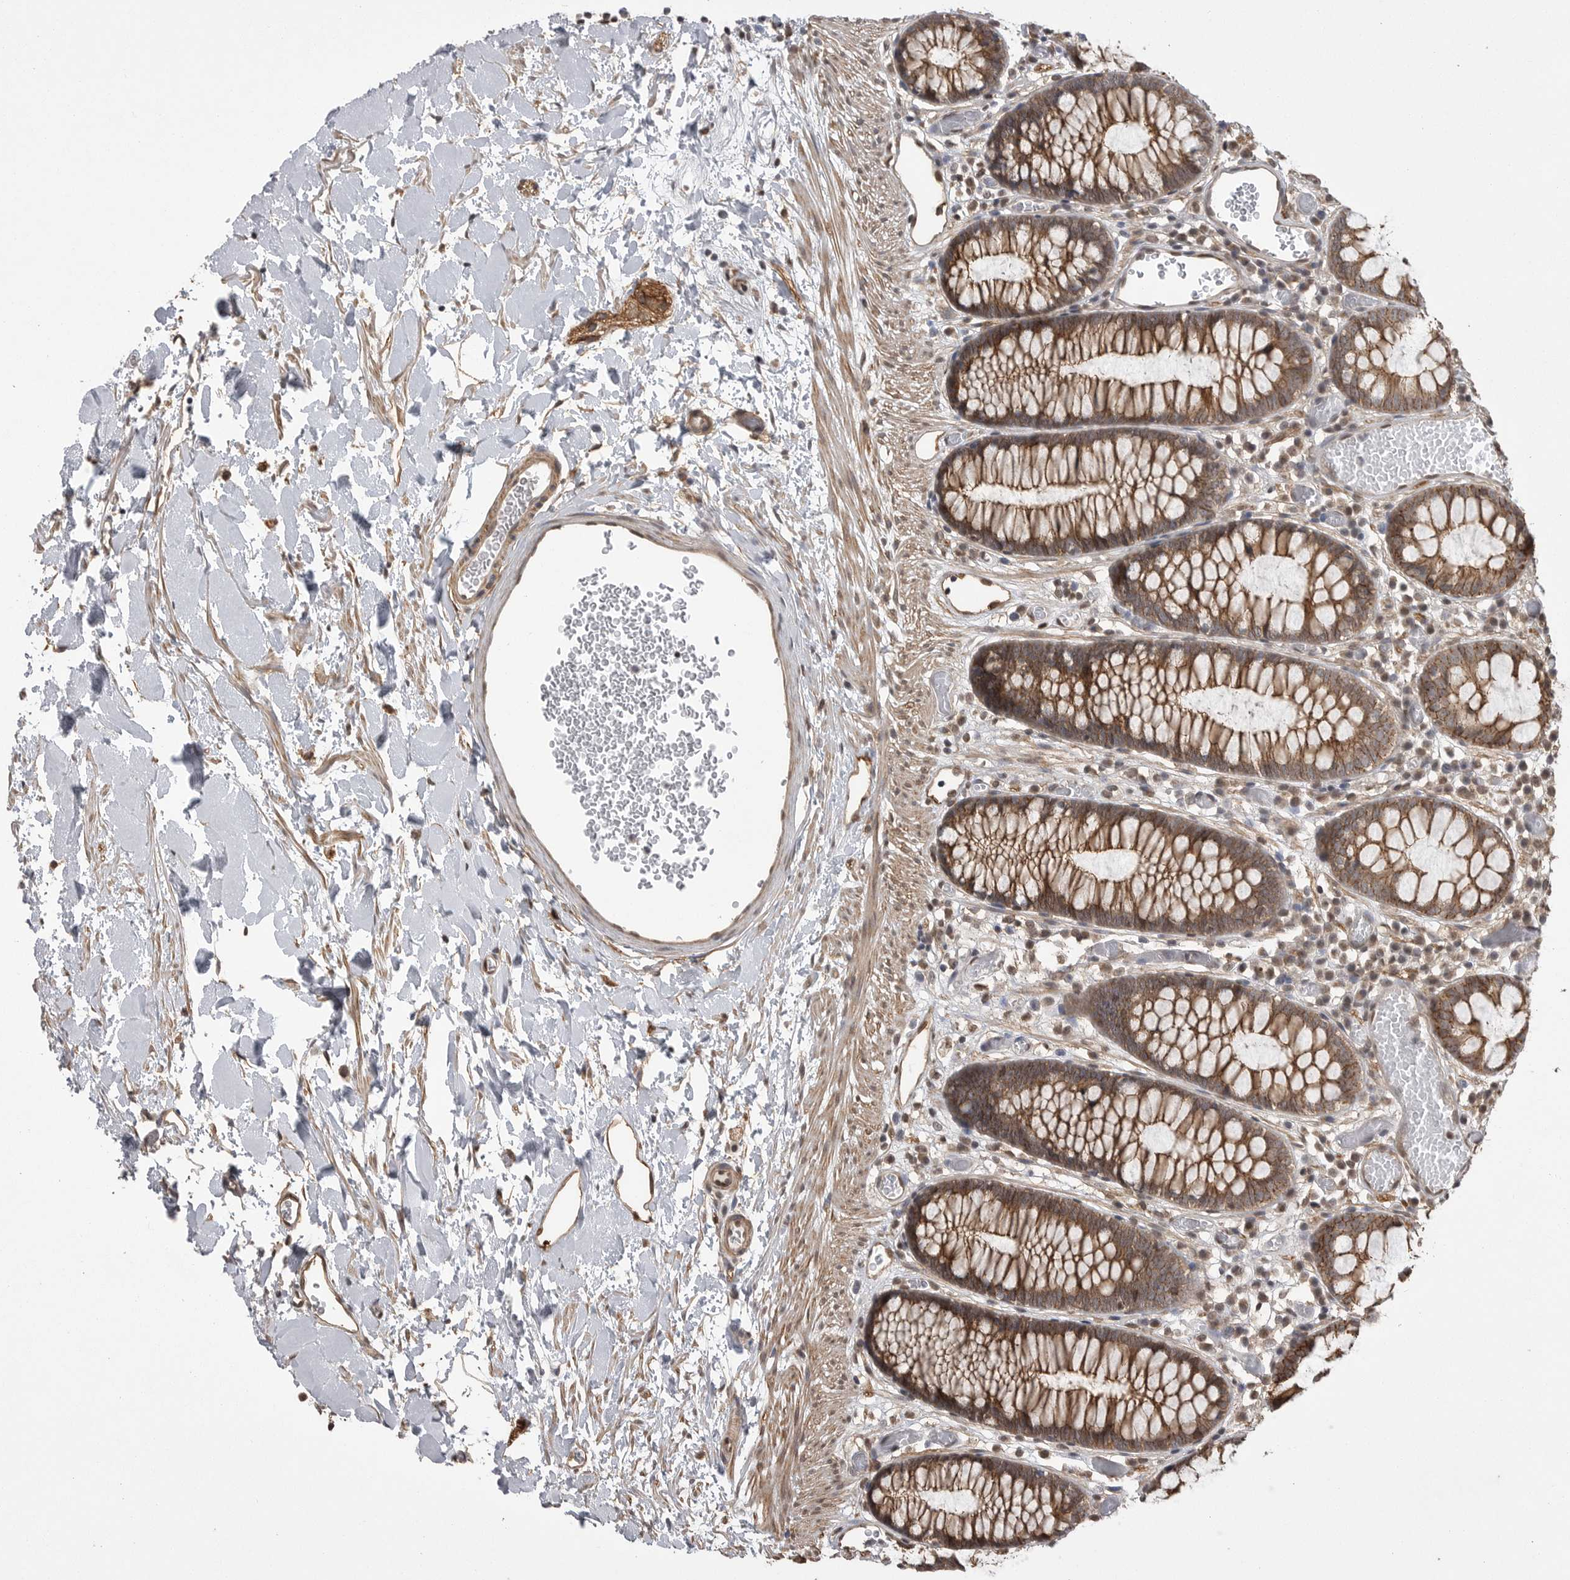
{"staining": {"intensity": "moderate", "quantity": ">75%", "location": "cytoplasmic/membranous,nuclear"}, "tissue": "colon", "cell_type": "Endothelial cells", "image_type": "normal", "snomed": [{"axis": "morphology", "description": "Normal tissue, NOS"}, {"axis": "topography", "description": "Colon"}], "caption": "Immunohistochemistry (IHC) staining of unremarkable colon, which reveals medium levels of moderate cytoplasmic/membranous,nuclear positivity in about >75% of endothelial cells indicating moderate cytoplasmic/membranous,nuclear protein staining. The staining was performed using DAB (brown) for protein detection and nuclei were counterstained in hematoxylin (blue).", "gene": "NECTIN1", "patient": {"sex": "male", "age": 14}}